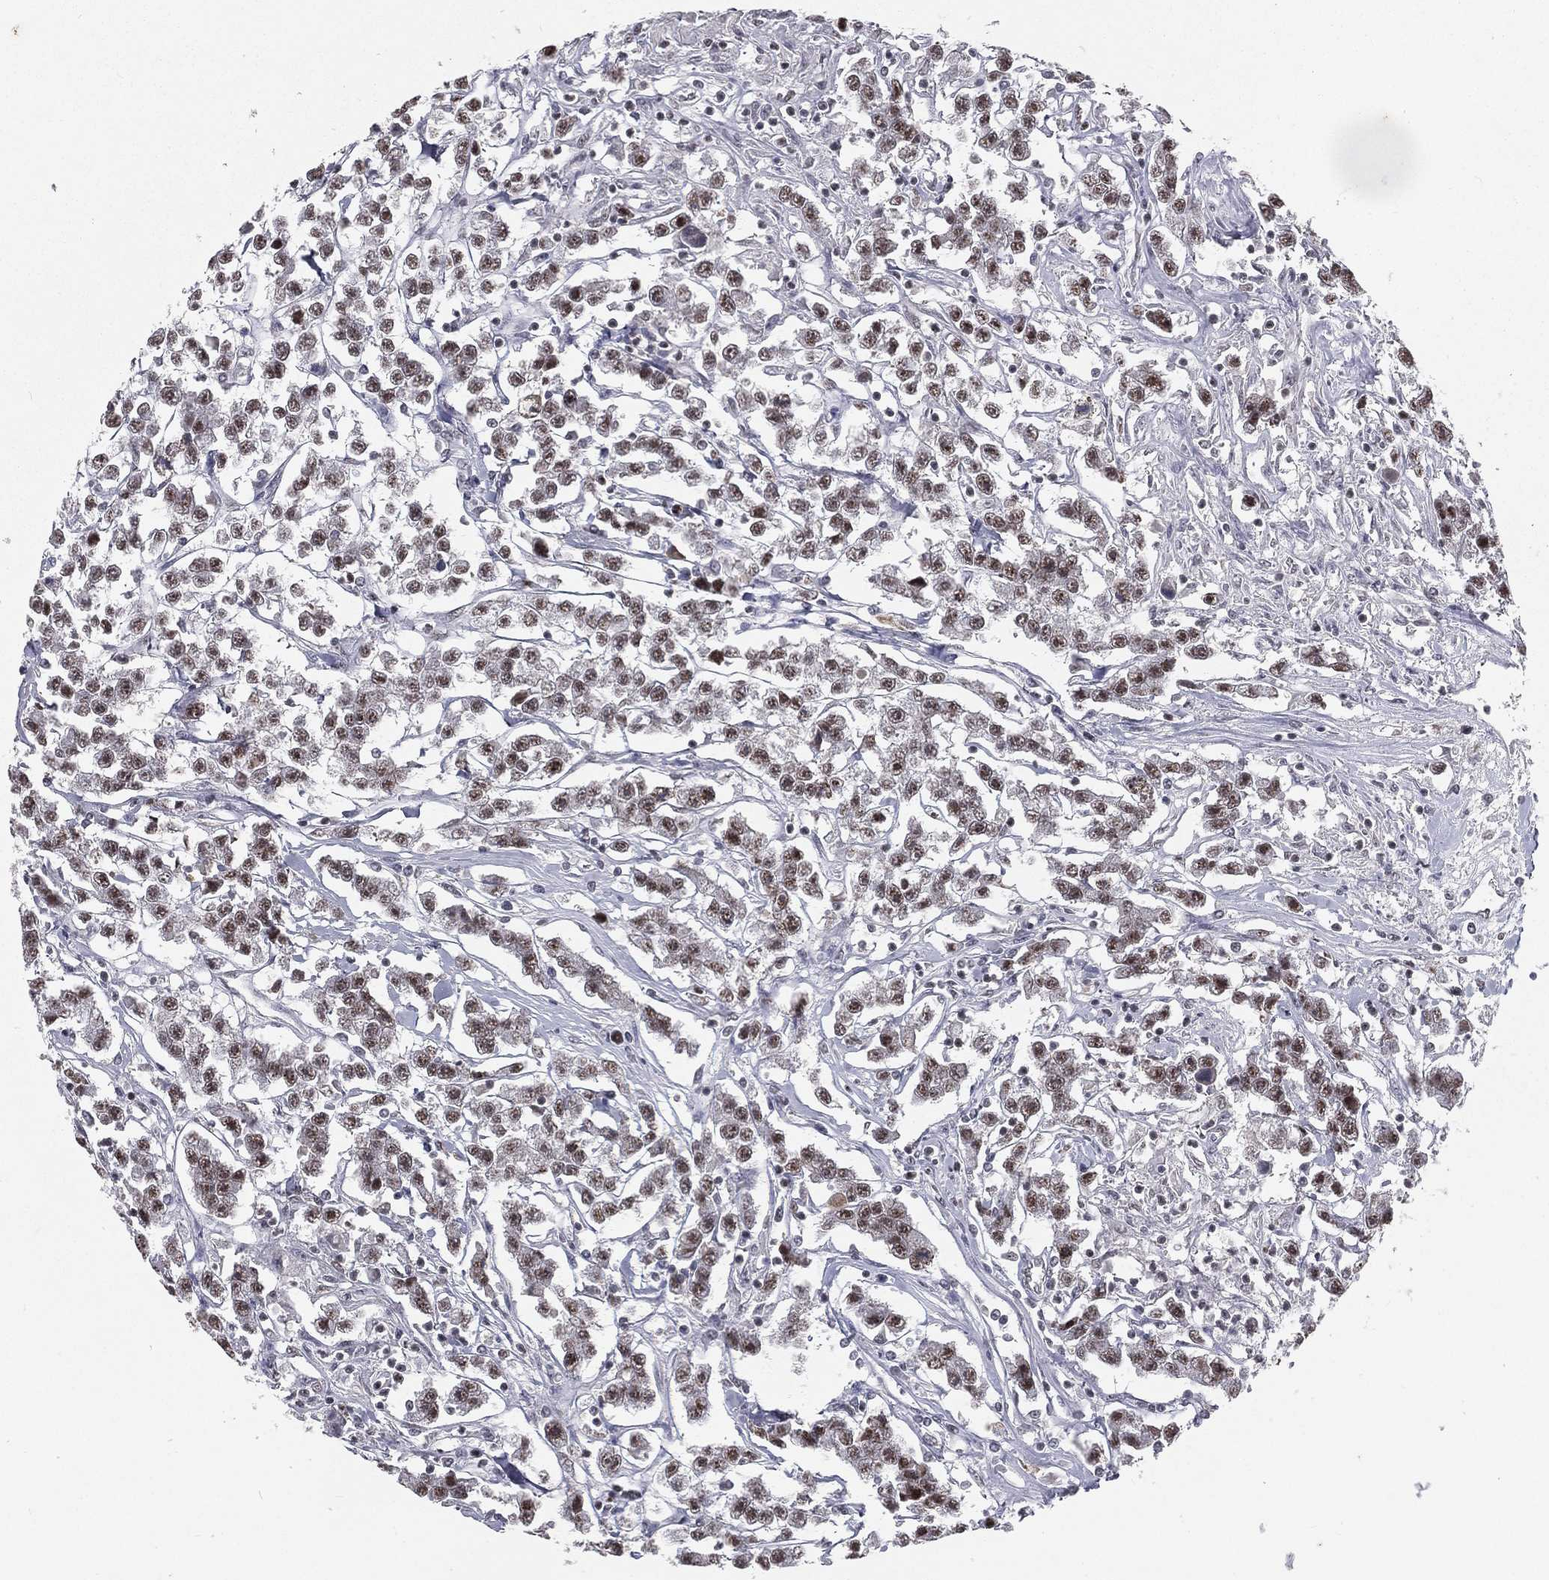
{"staining": {"intensity": "moderate", "quantity": ">75%", "location": "nuclear"}, "tissue": "testis cancer", "cell_type": "Tumor cells", "image_type": "cancer", "snomed": [{"axis": "morphology", "description": "Seminoma, NOS"}, {"axis": "topography", "description": "Testis"}], "caption": "Protein analysis of testis cancer (seminoma) tissue exhibits moderate nuclear positivity in about >75% of tumor cells. (DAB (3,3'-diaminobenzidine) IHC, brown staining for protein, blue staining for nuclei).", "gene": "MORC2", "patient": {"sex": "male", "age": 59}}